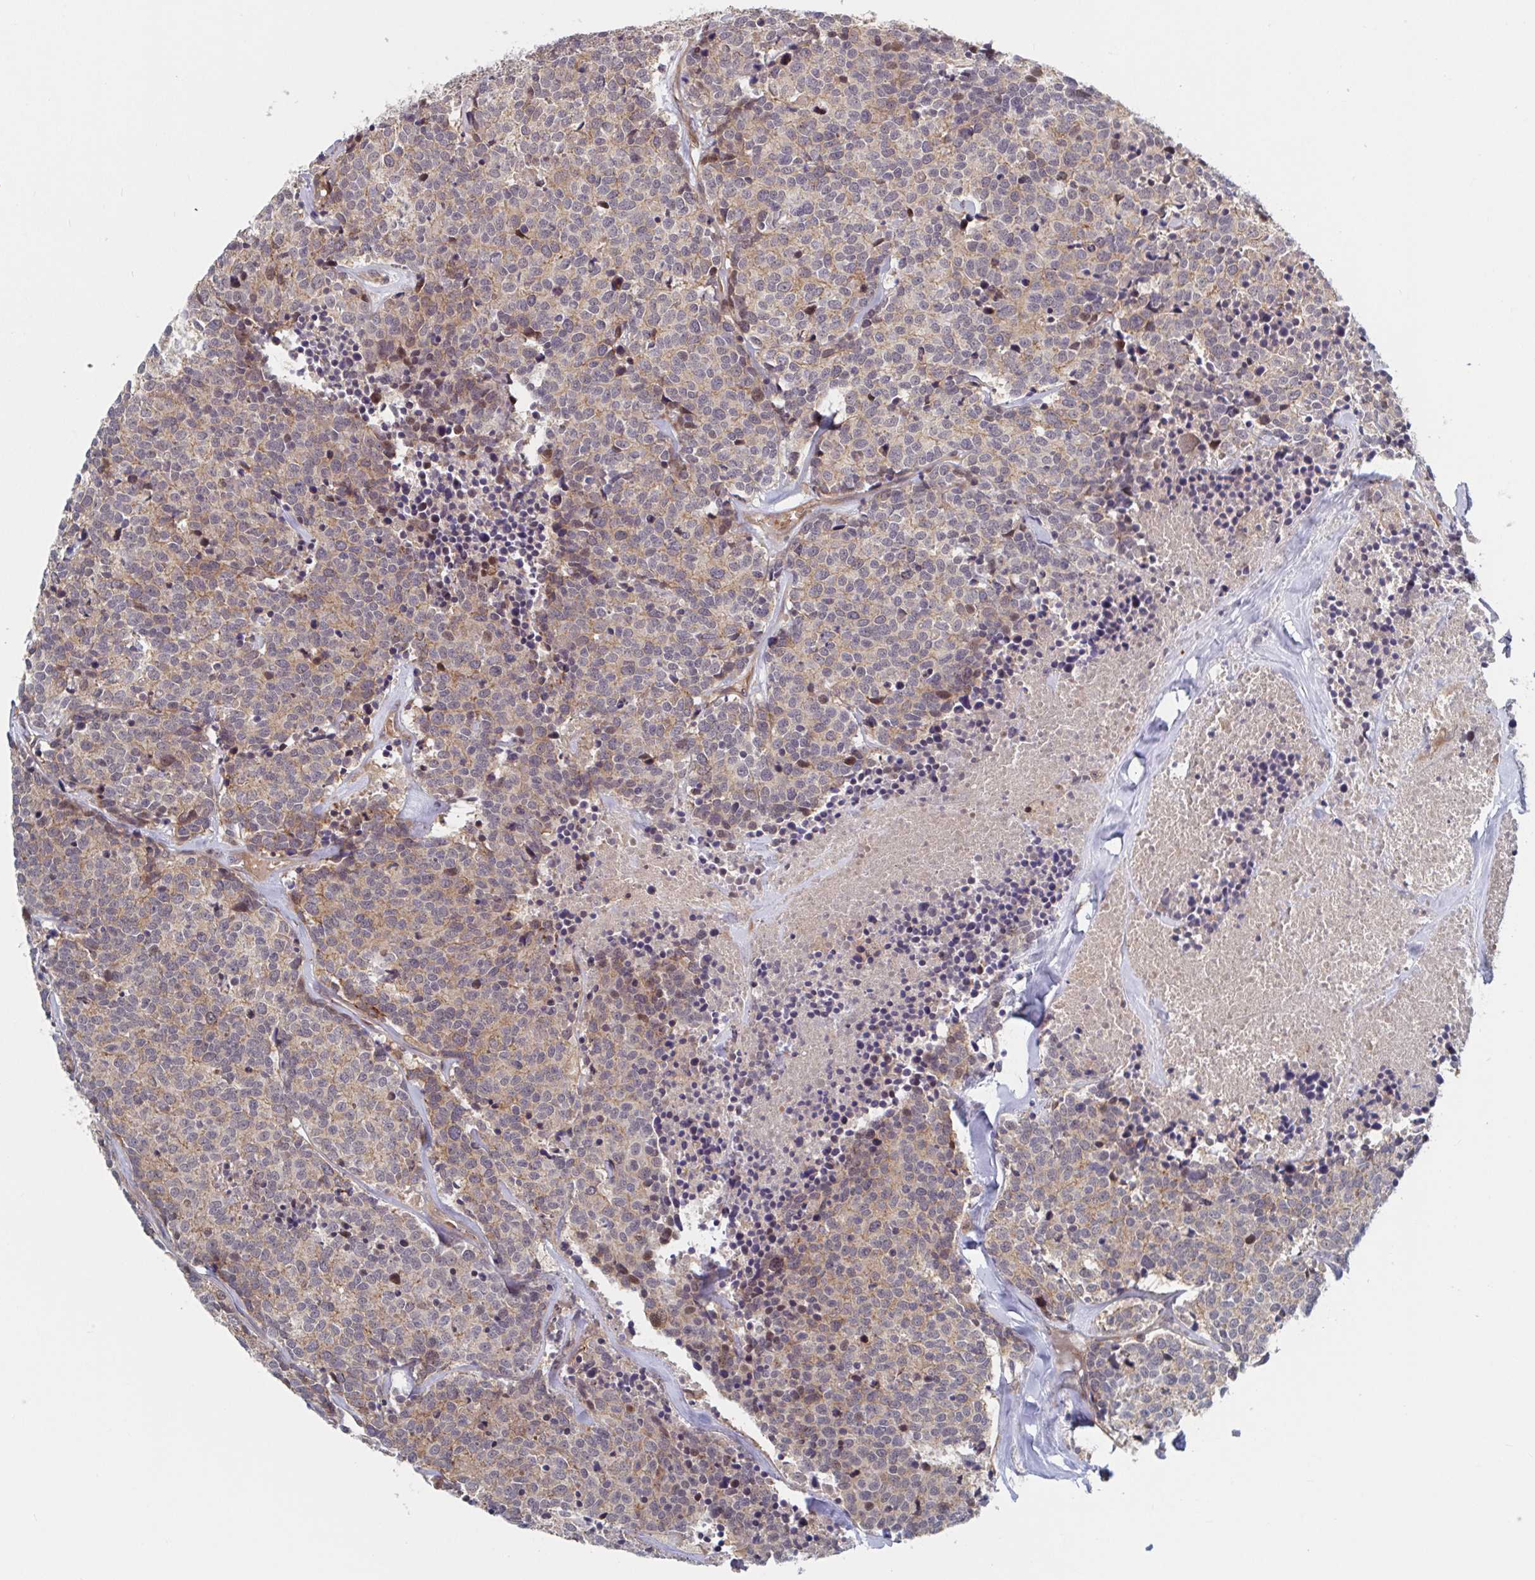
{"staining": {"intensity": "negative", "quantity": "none", "location": "none"}, "tissue": "carcinoid", "cell_type": "Tumor cells", "image_type": "cancer", "snomed": [{"axis": "morphology", "description": "Carcinoid, malignant, NOS"}, {"axis": "topography", "description": "Skin"}], "caption": "The immunohistochemistry photomicrograph has no significant positivity in tumor cells of carcinoid tissue.", "gene": "DHRS12", "patient": {"sex": "female", "age": 79}}